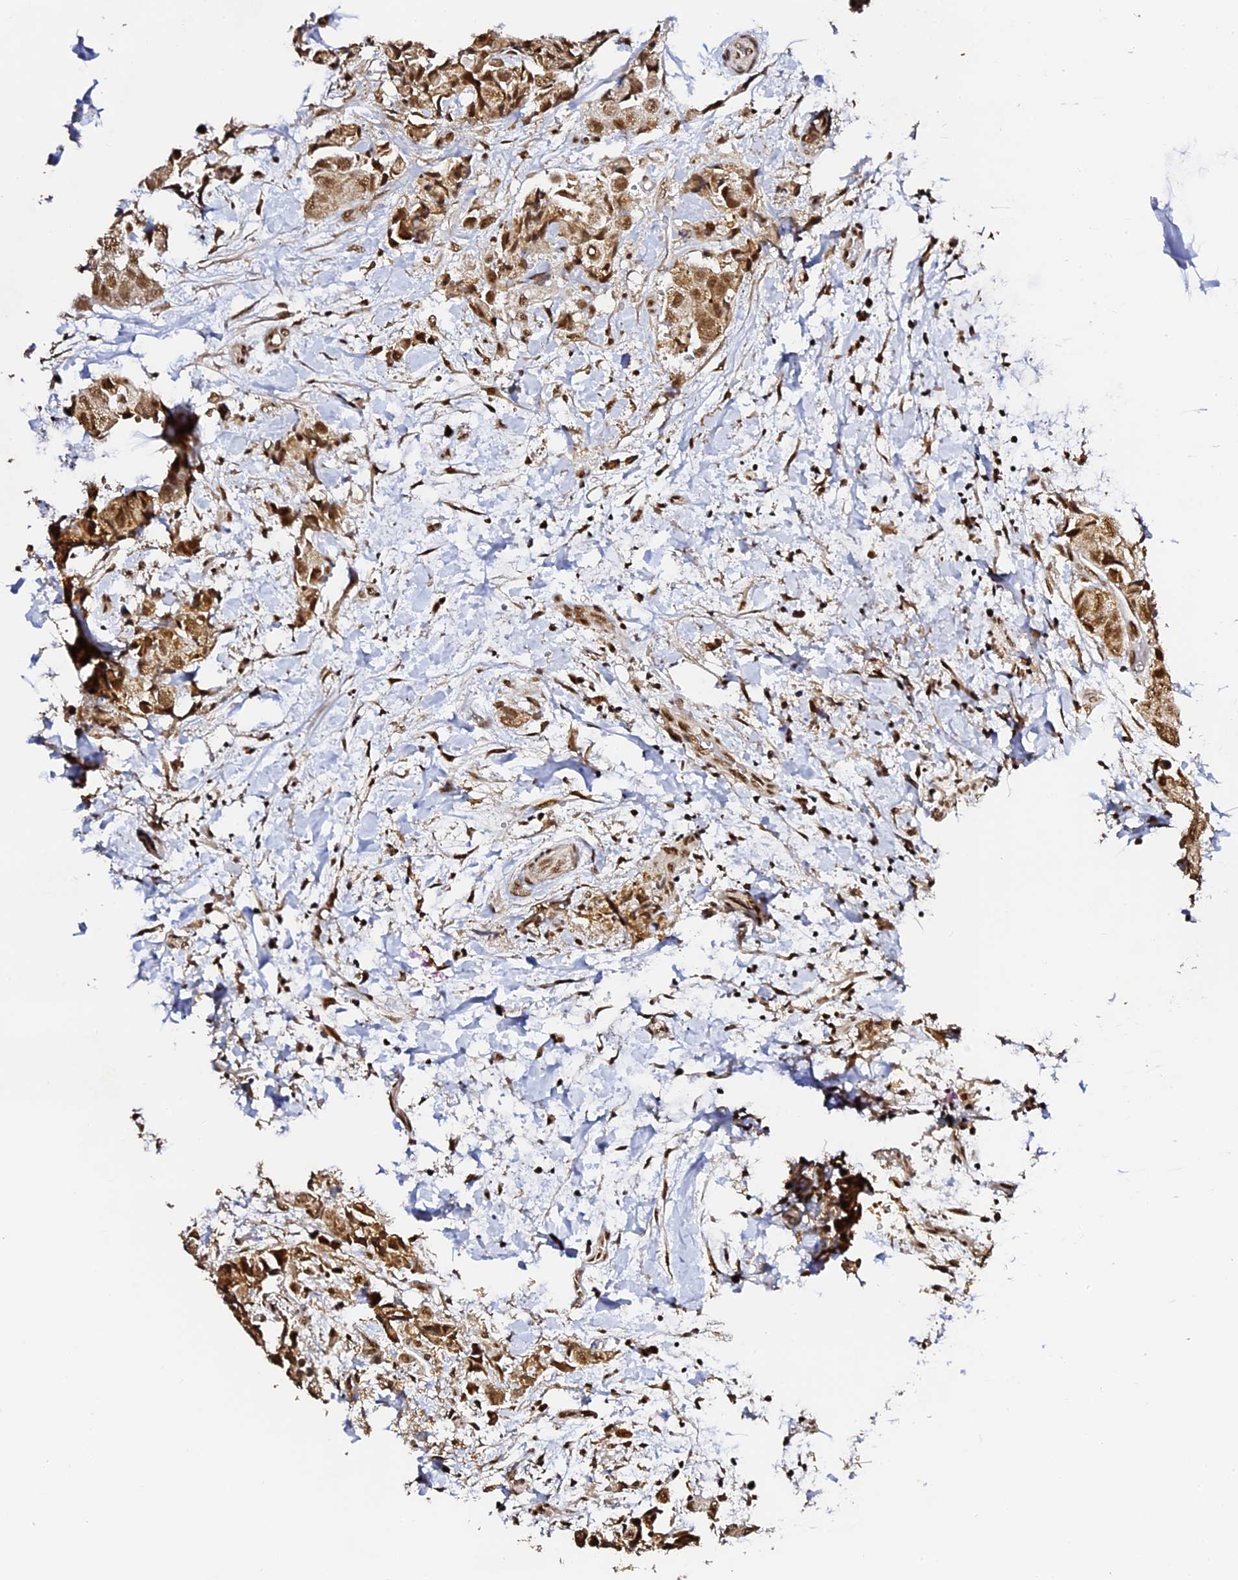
{"staining": {"intensity": "moderate", "quantity": ">75%", "location": "cytoplasmic/membranous,nuclear"}, "tissue": "breast cancer", "cell_type": "Tumor cells", "image_type": "cancer", "snomed": [{"axis": "morphology", "description": "Normal tissue, NOS"}, {"axis": "morphology", "description": "Duct carcinoma"}, {"axis": "topography", "description": "Breast"}], "caption": "An immunohistochemistry photomicrograph of neoplastic tissue is shown. Protein staining in brown highlights moderate cytoplasmic/membranous and nuclear positivity in breast cancer (invasive ductal carcinoma) within tumor cells.", "gene": "MCRS1", "patient": {"sex": "female", "age": 62}}